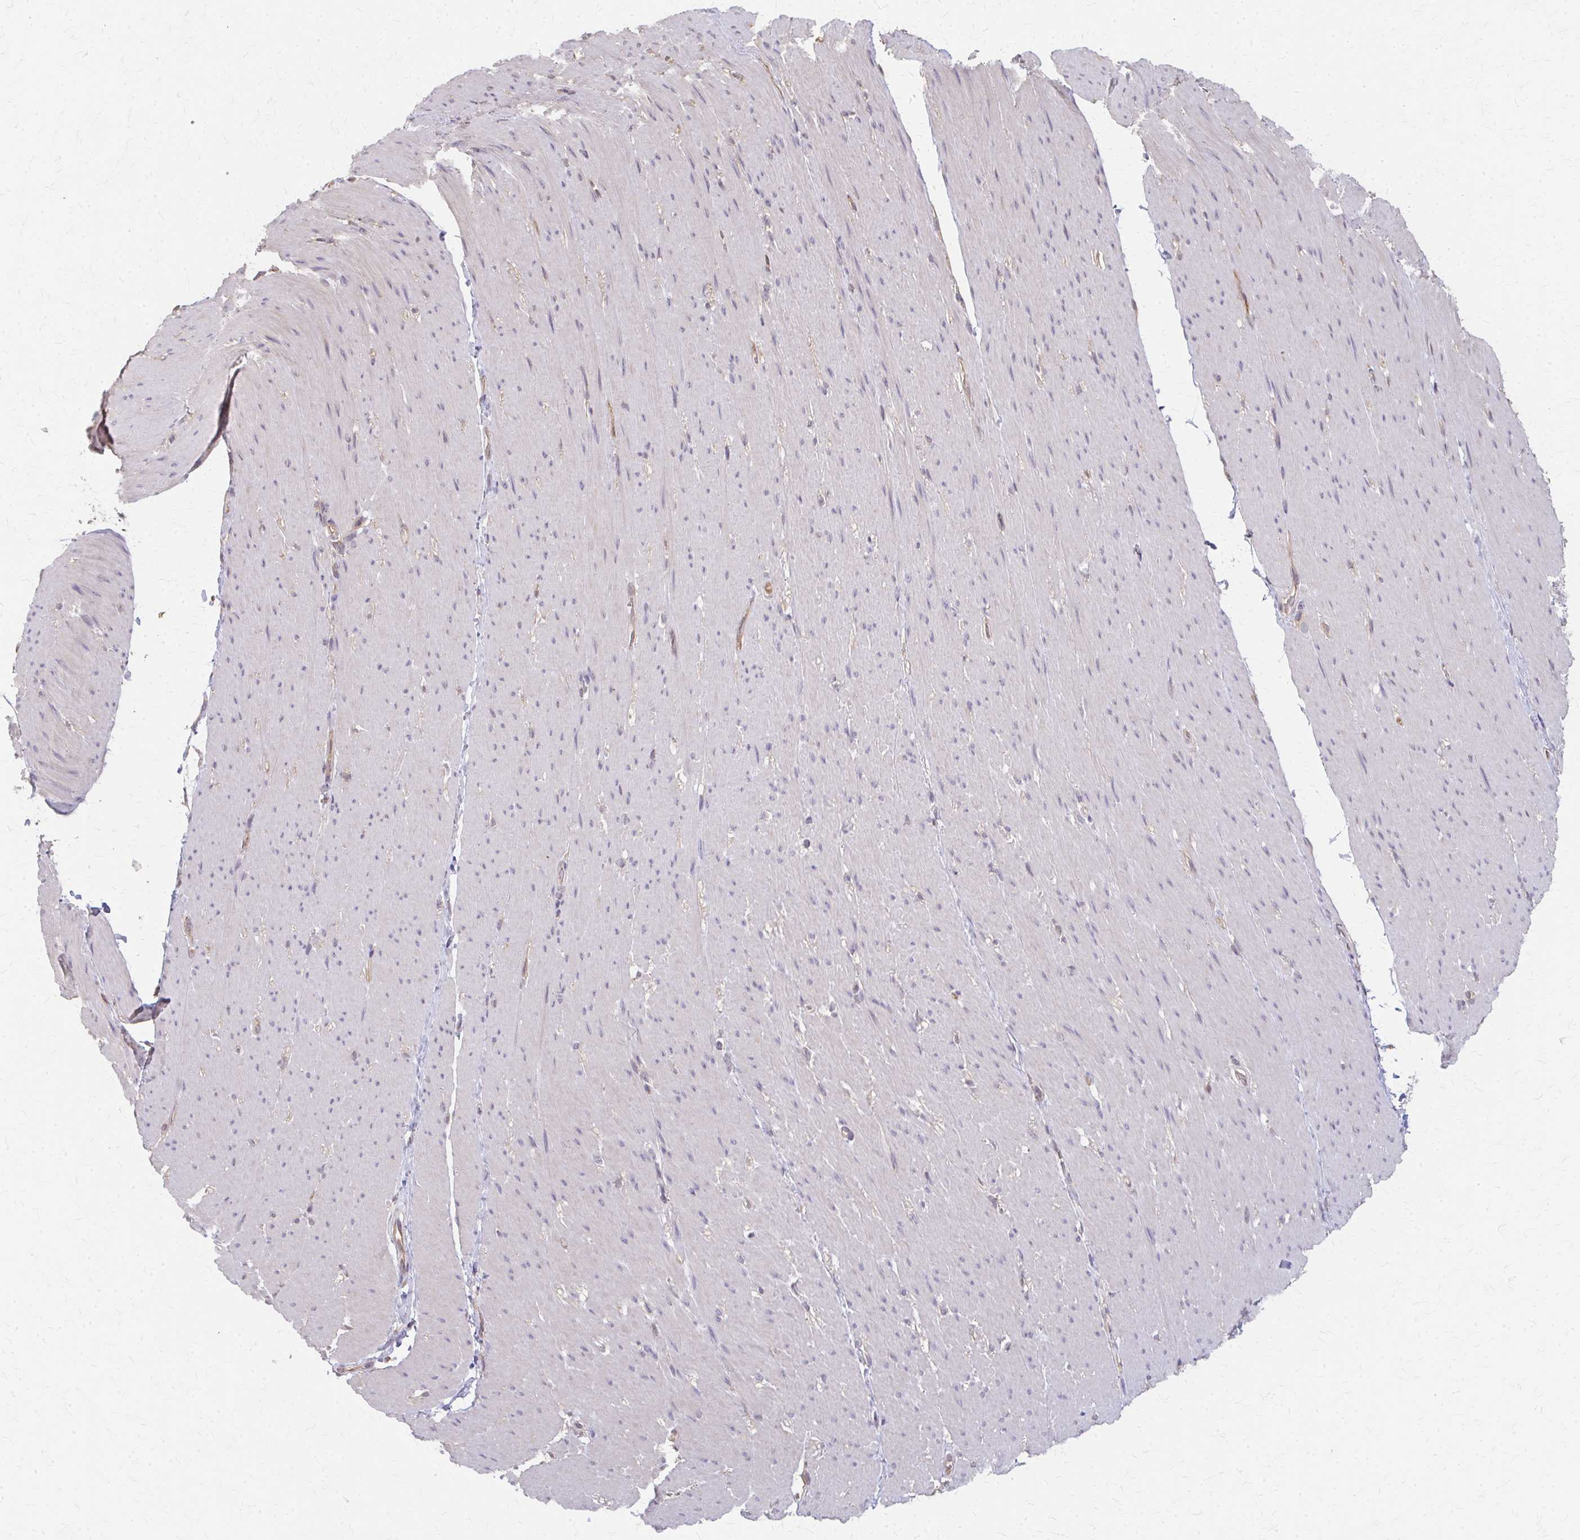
{"staining": {"intensity": "negative", "quantity": "none", "location": "none"}, "tissue": "smooth muscle", "cell_type": "Smooth muscle cells", "image_type": "normal", "snomed": [{"axis": "morphology", "description": "Normal tissue, NOS"}, {"axis": "topography", "description": "Smooth muscle"}, {"axis": "topography", "description": "Rectum"}], "caption": "Photomicrograph shows no protein positivity in smooth muscle cells of unremarkable smooth muscle.", "gene": "RABGAP1L", "patient": {"sex": "male", "age": 53}}